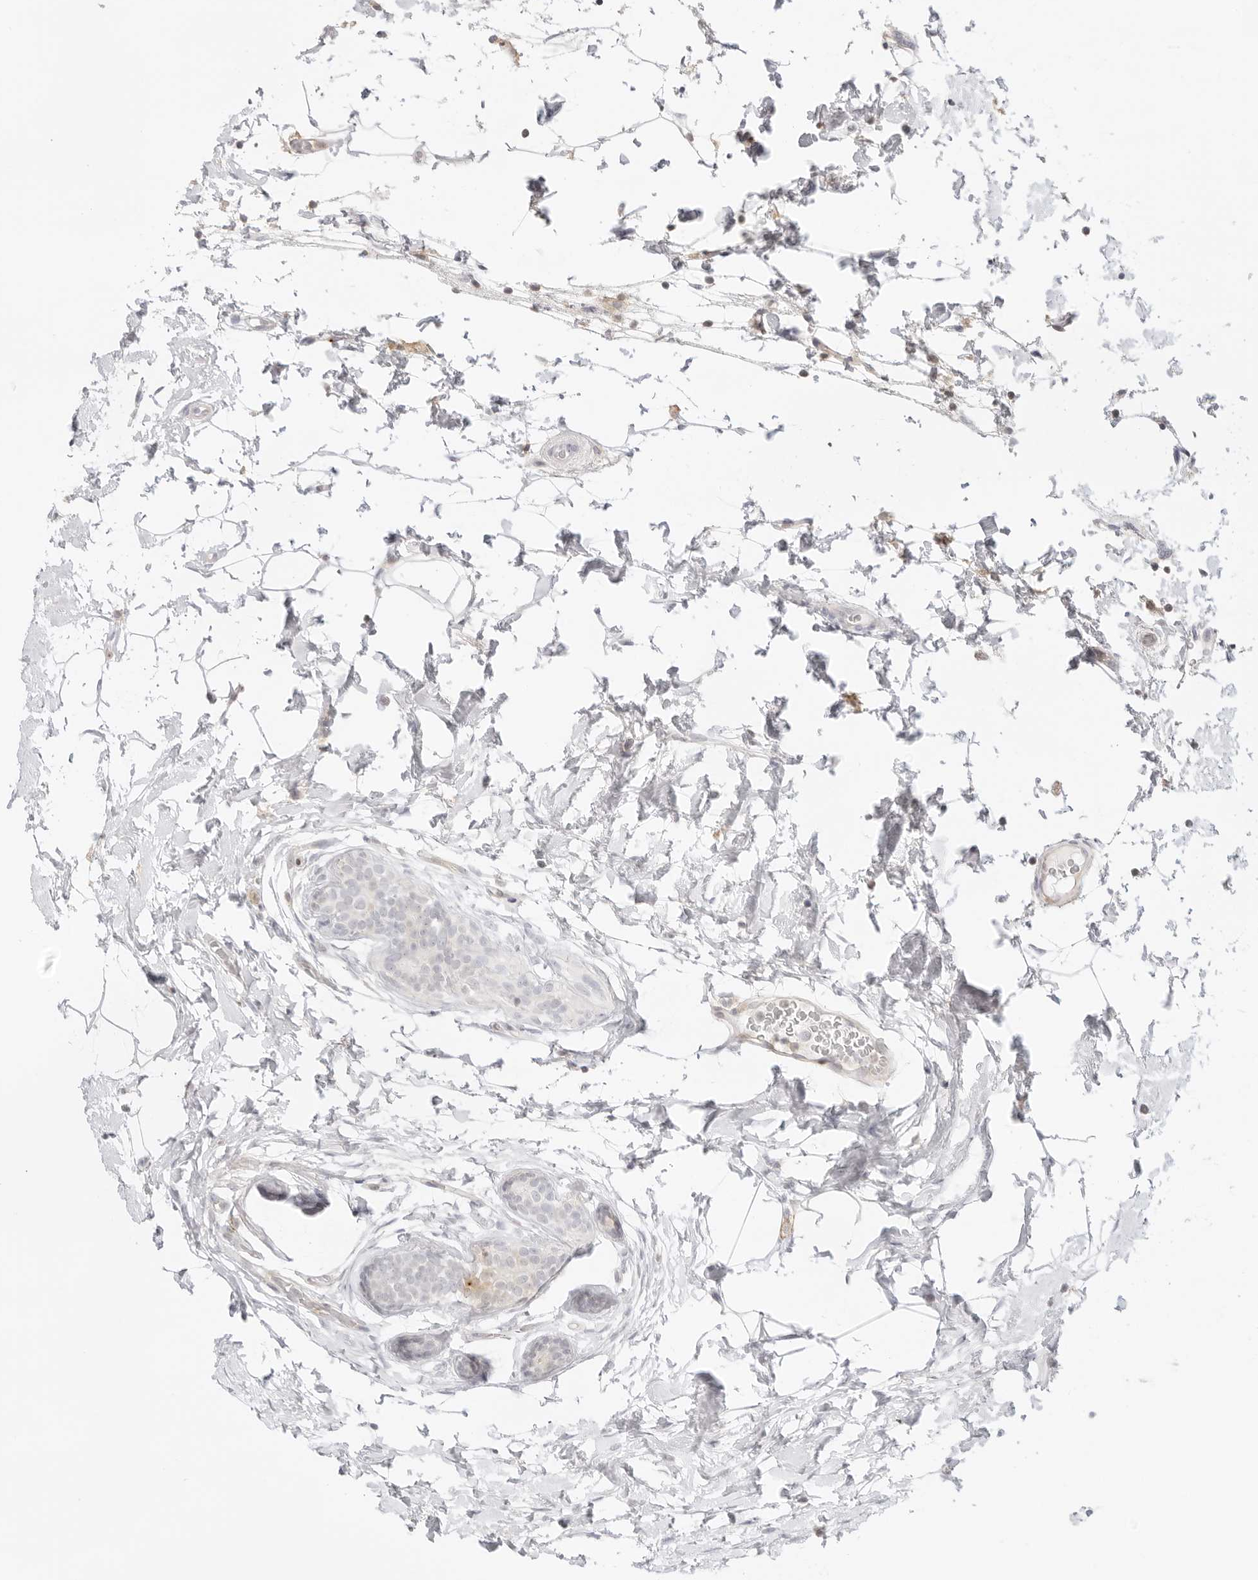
{"staining": {"intensity": "negative", "quantity": "none", "location": "none"}, "tissue": "breast cancer", "cell_type": "Tumor cells", "image_type": "cancer", "snomed": [{"axis": "morphology", "description": "Lobular carcinoma"}, {"axis": "topography", "description": "Breast"}], "caption": "Tumor cells show no significant protein staining in breast cancer.", "gene": "TNFRSF14", "patient": {"sex": "female", "age": 50}}